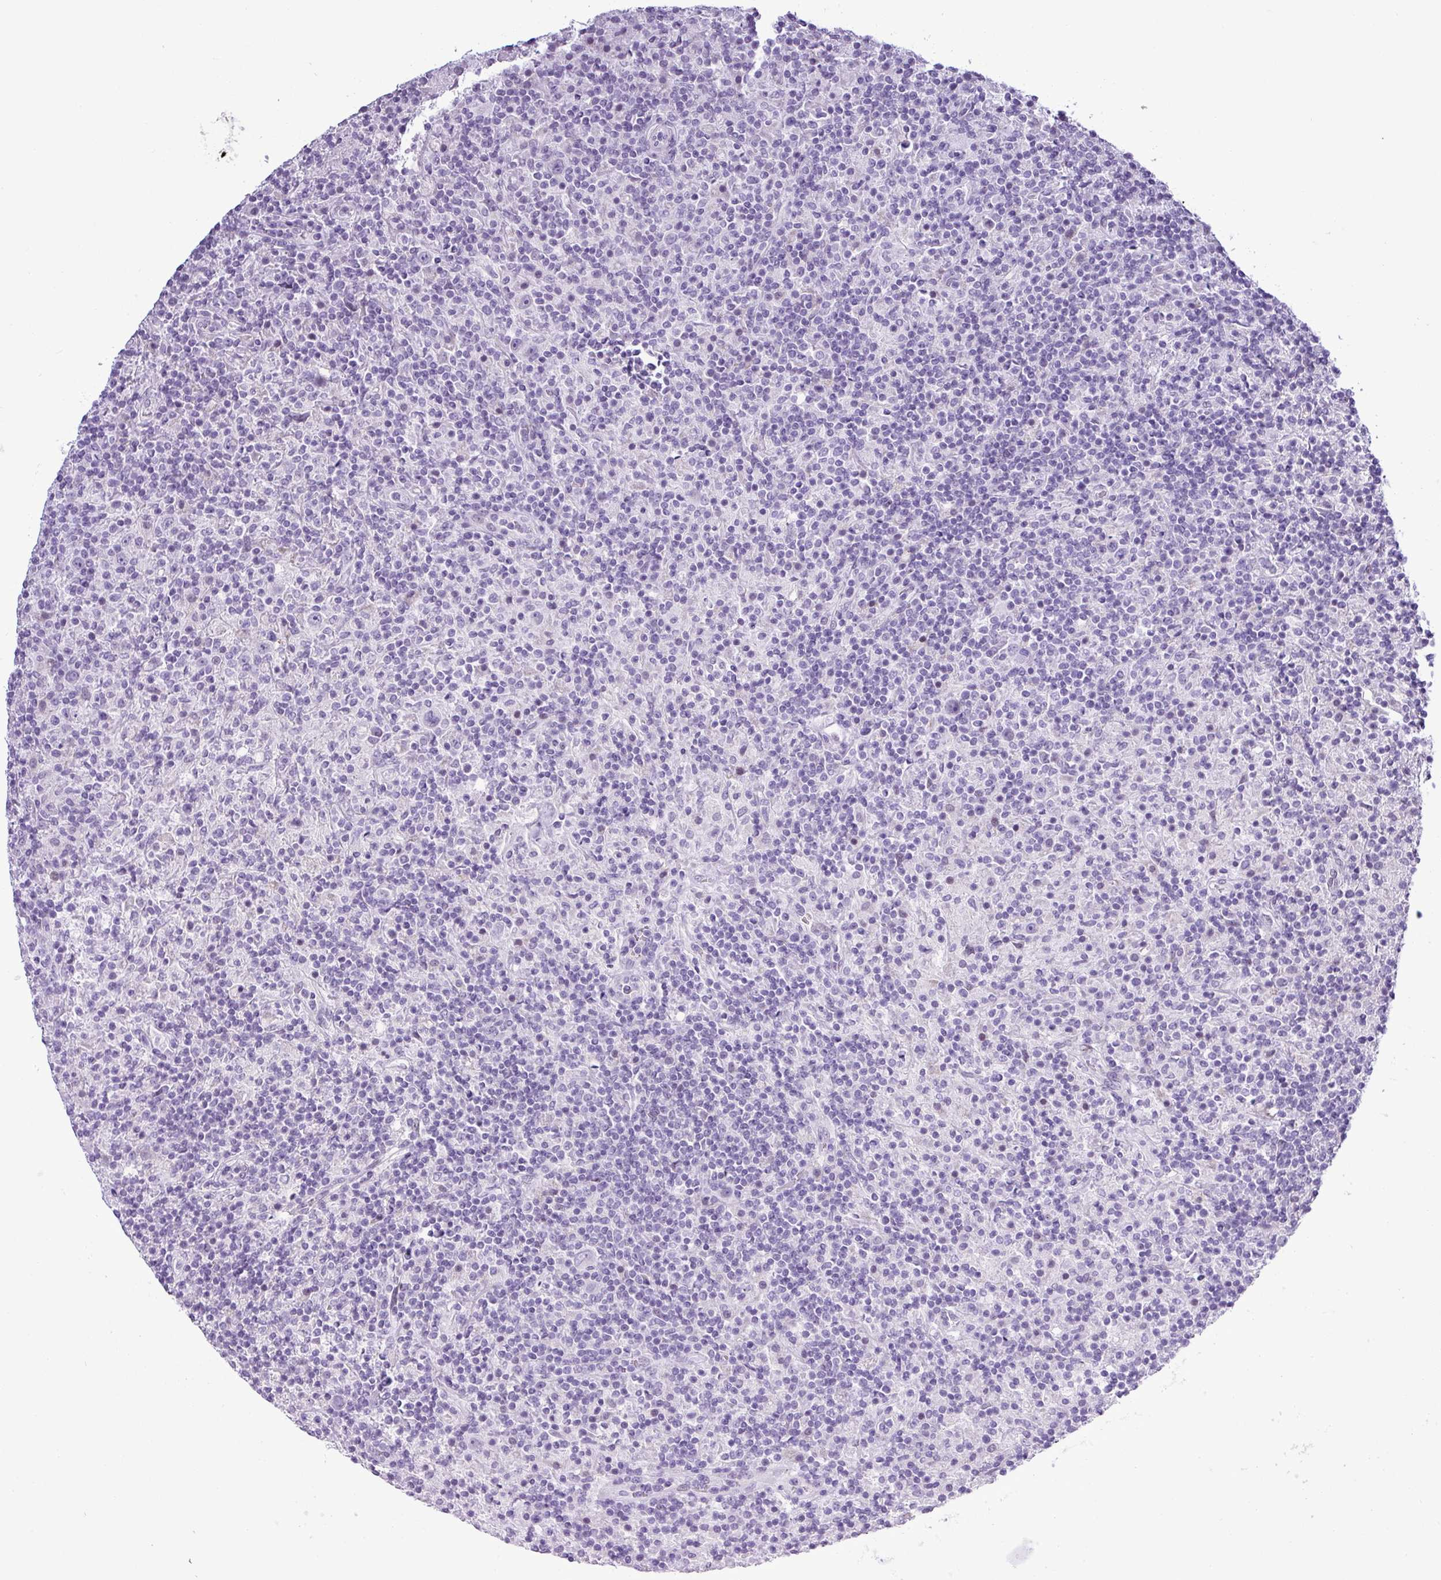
{"staining": {"intensity": "negative", "quantity": "none", "location": "none"}, "tissue": "lymphoma", "cell_type": "Tumor cells", "image_type": "cancer", "snomed": [{"axis": "morphology", "description": "Hodgkin's disease, NOS"}, {"axis": "topography", "description": "Lymph node"}], "caption": "Lymphoma stained for a protein using IHC demonstrates no staining tumor cells.", "gene": "ALDH3A1", "patient": {"sex": "male", "age": 70}}